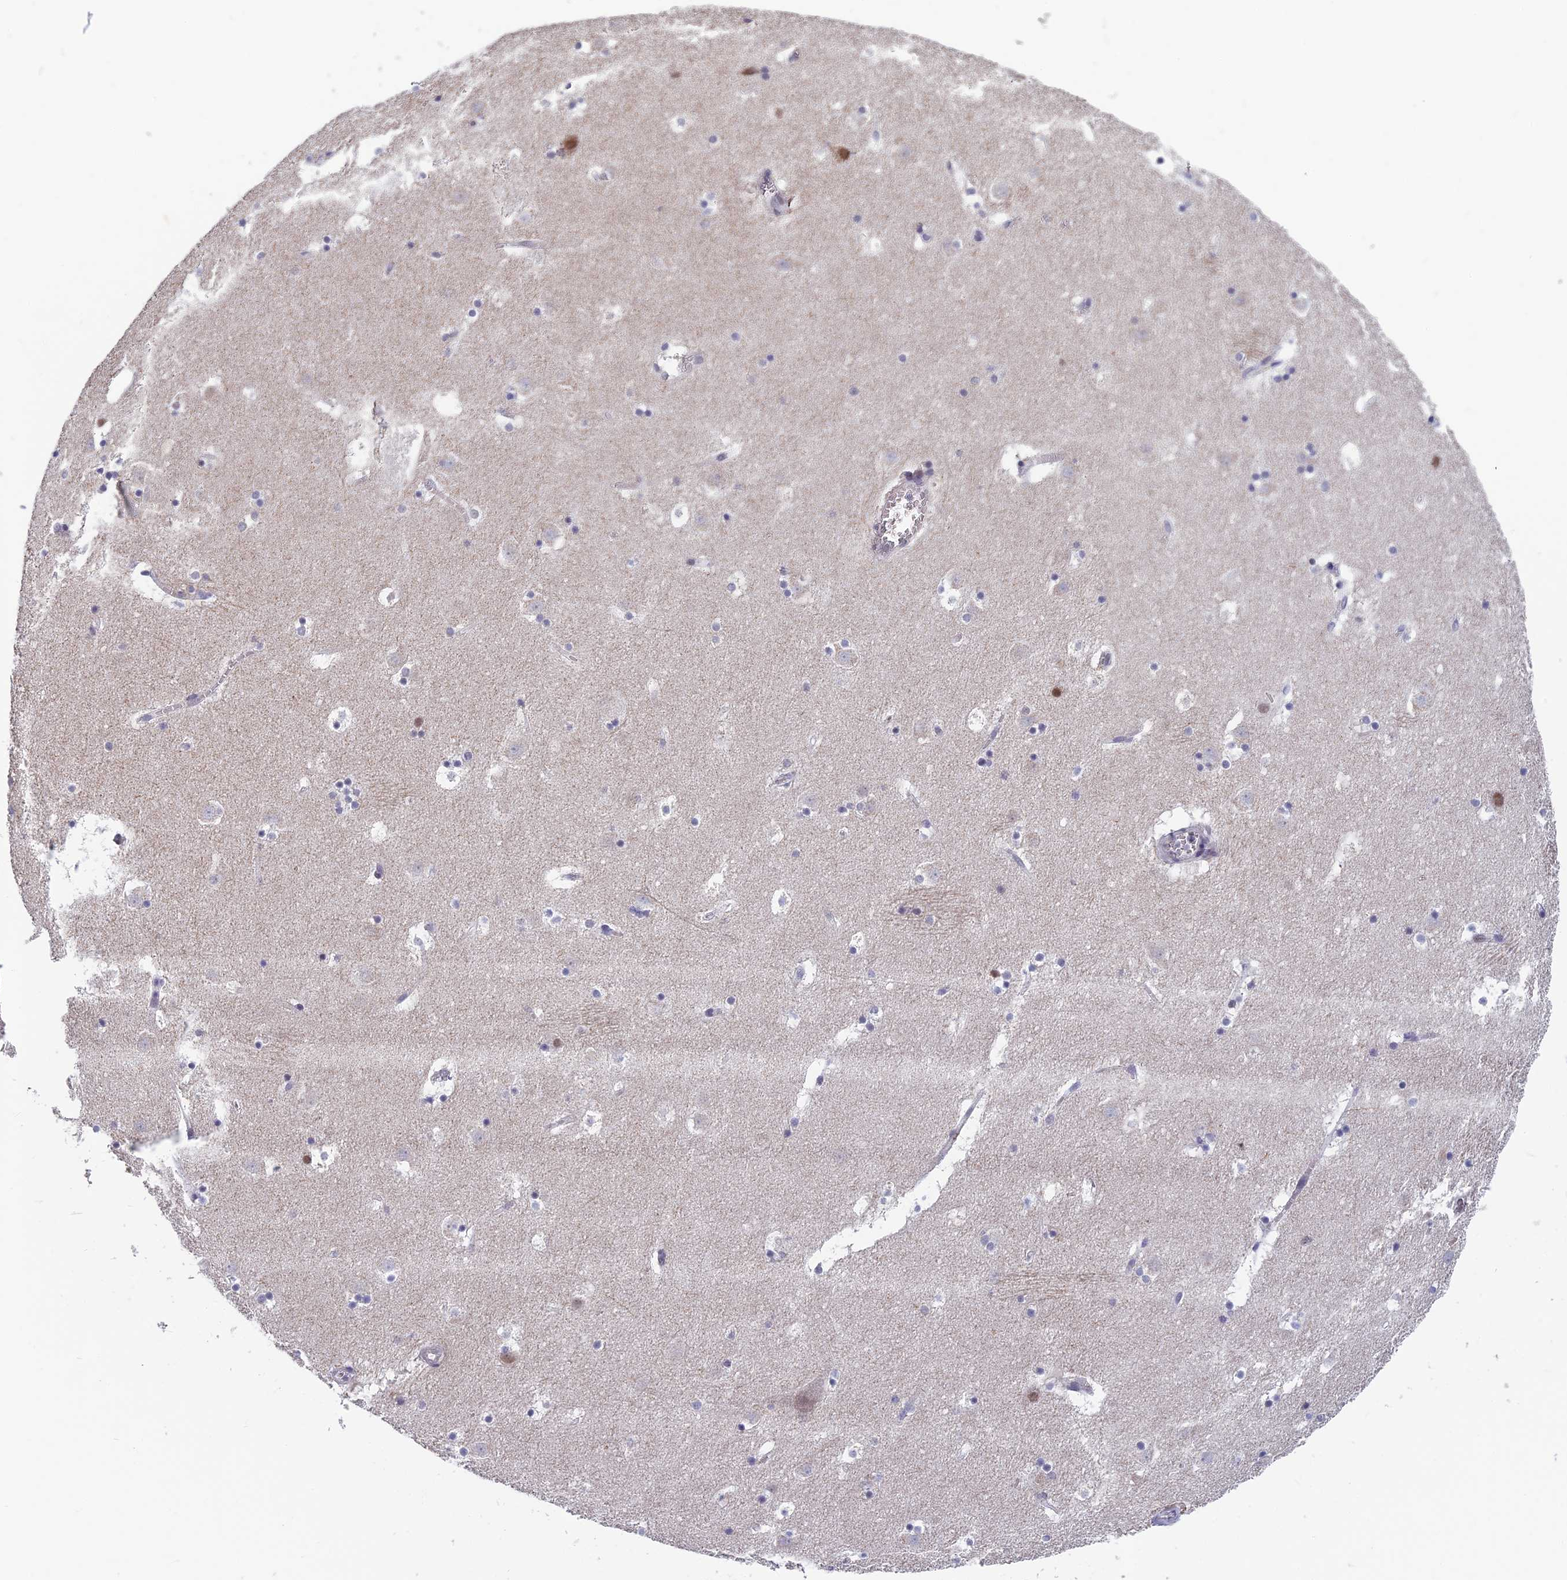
{"staining": {"intensity": "negative", "quantity": "none", "location": "none"}, "tissue": "caudate", "cell_type": "Glial cells", "image_type": "normal", "snomed": [{"axis": "morphology", "description": "Normal tissue, NOS"}, {"axis": "topography", "description": "Lateral ventricle wall"}], "caption": "Immunohistochemistry (IHC) histopathology image of normal caudate: human caudate stained with DAB exhibits no significant protein staining in glial cells. (DAB immunohistochemistry with hematoxylin counter stain).", "gene": "MT", "patient": {"sex": "male", "age": 45}}